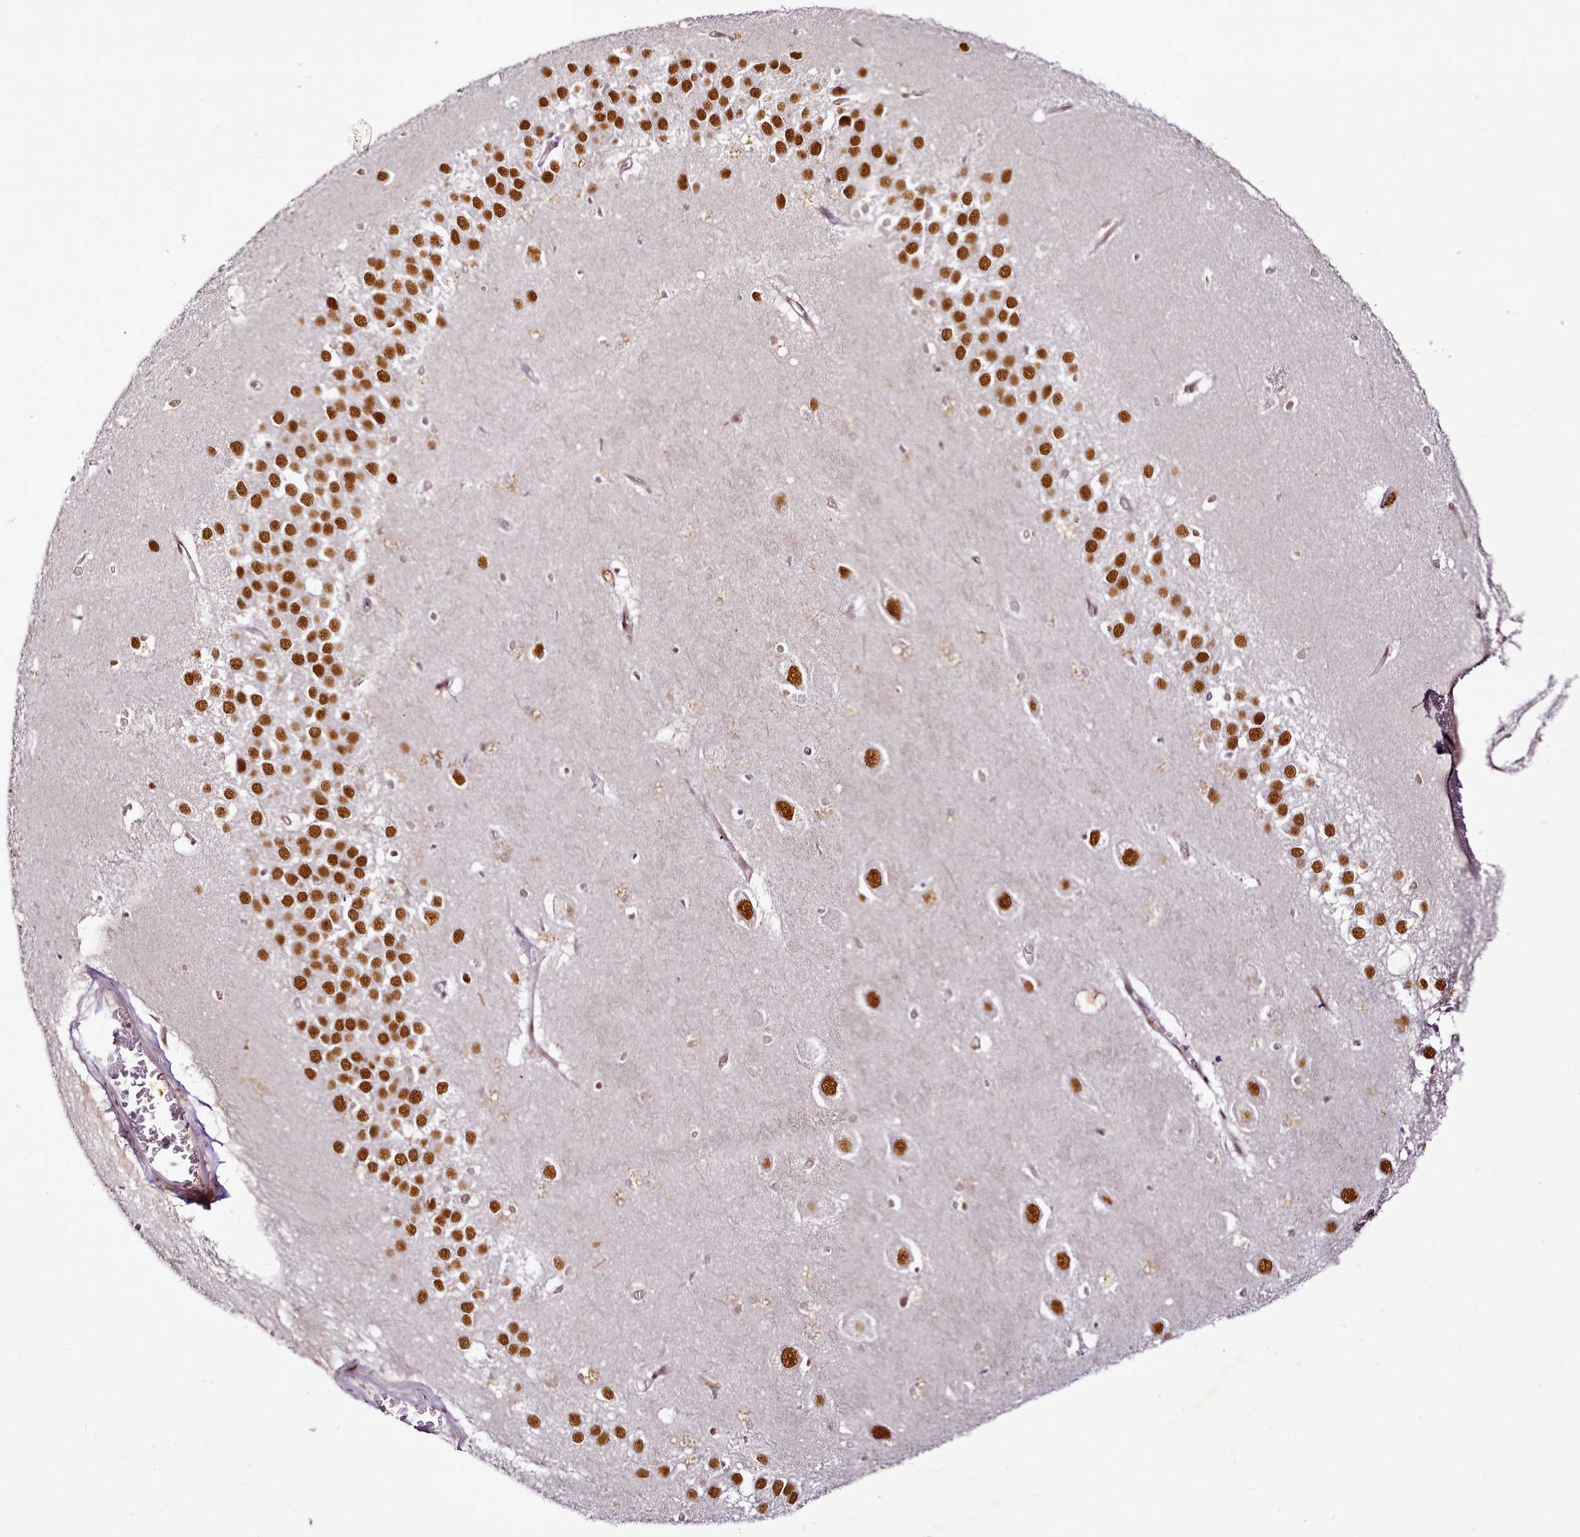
{"staining": {"intensity": "strong", "quantity": ">75%", "location": "nuclear"}, "tissue": "hippocampus", "cell_type": "Glial cells", "image_type": "normal", "snomed": [{"axis": "morphology", "description": "Normal tissue, NOS"}, {"axis": "topography", "description": "Hippocampus"}], "caption": "A high-resolution micrograph shows immunohistochemistry staining of normal hippocampus, which reveals strong nuclear staining in approximately >75% of glial cells.", "gene": "SYT15B", "patient": {"sex": "female", "age": 64}}